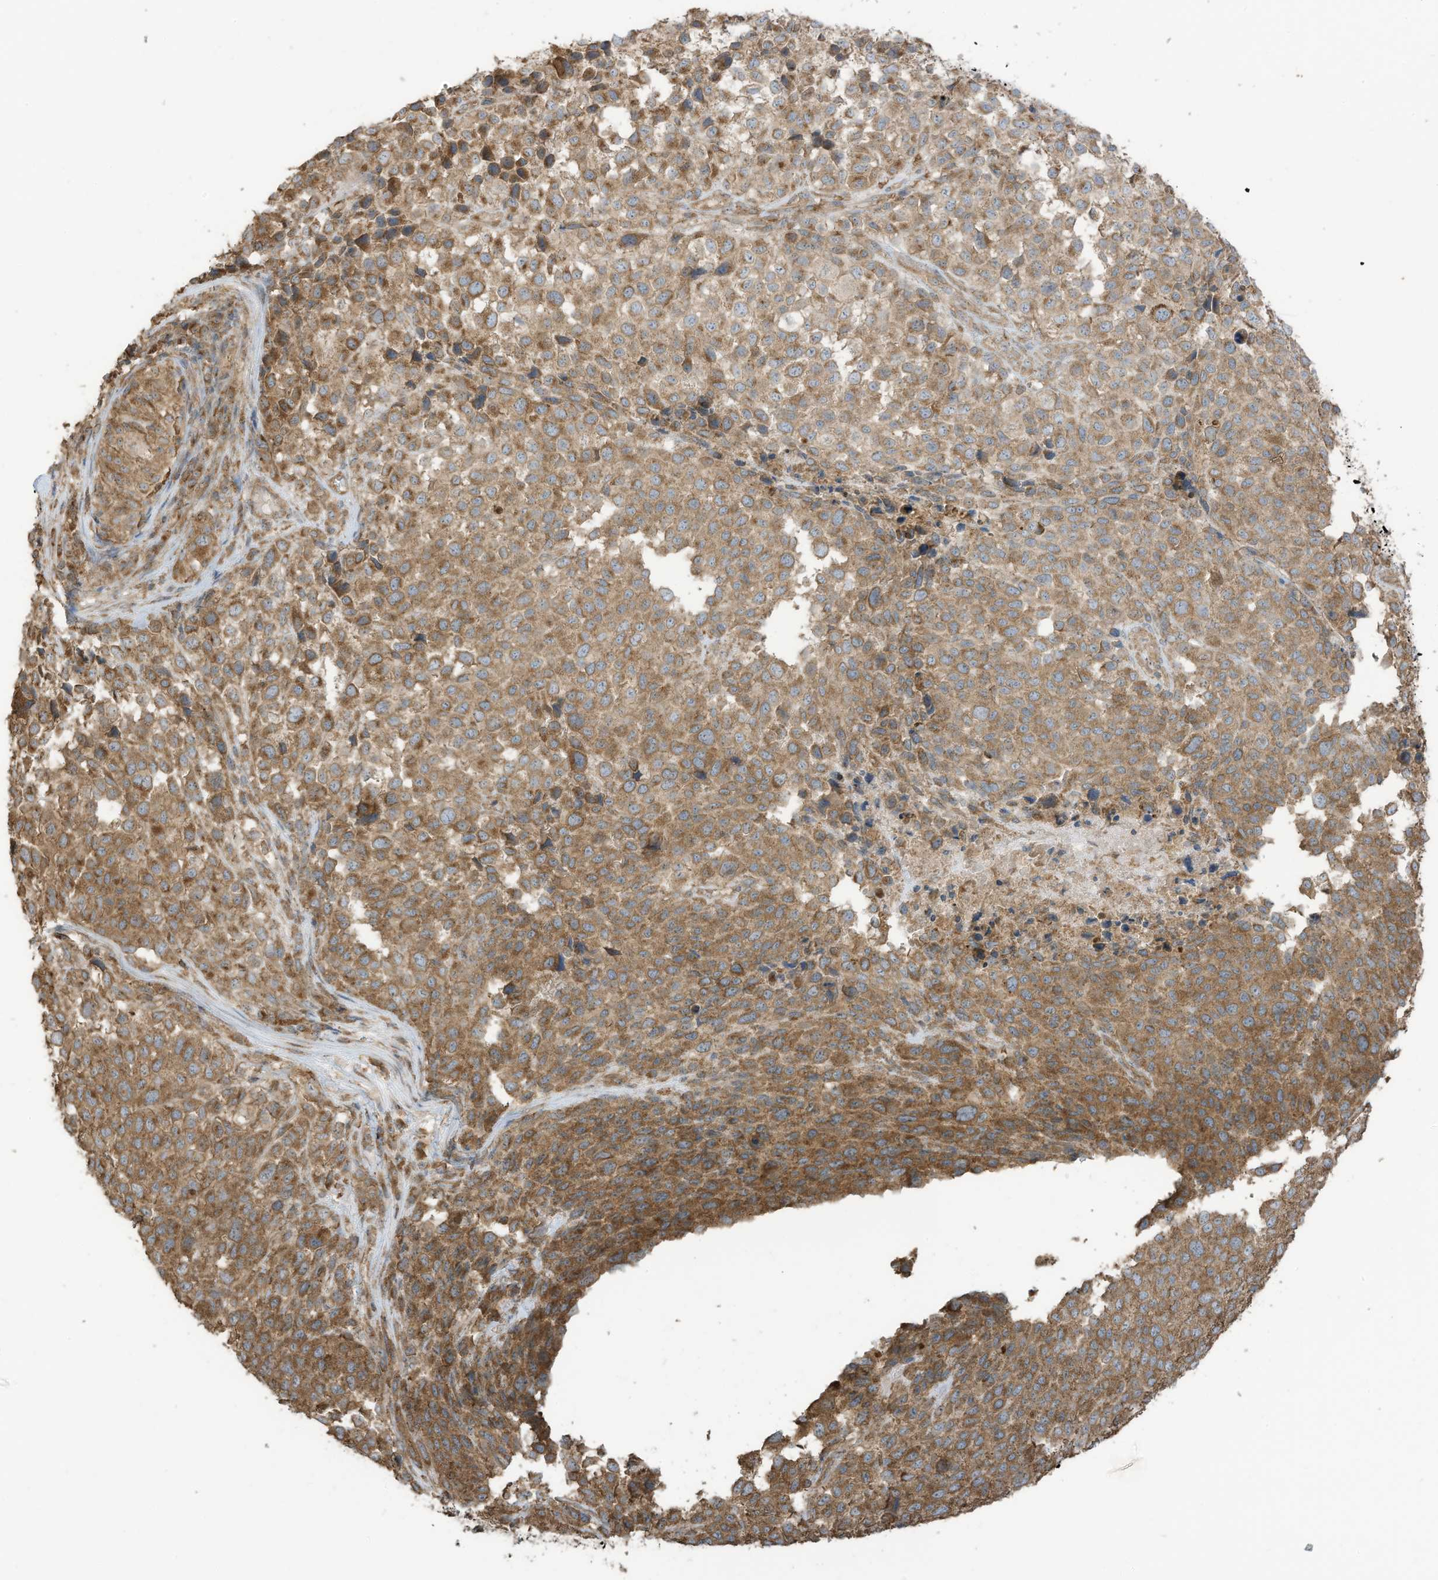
{"staining": {"intensity": "moderate", "quantity": "25%-75%", "location": "cytoplasmic/membranous"}, "tissue": "melanoma", "cell_type": "Tumor cells", "image_type": "cancer", "snomed": [{"axis": "morphology", "description": "Malignant melanoma, NOS"}, {"axis": "topography", "description": "Skin of trunk"}], "caption": "Protein staining displays moderate cytoplasmic/membranous staining in approximately 25%-75% of tumor cells in melanoma.", "gene": "CGAS", "patient": {"sex": "male", "age": 71}}